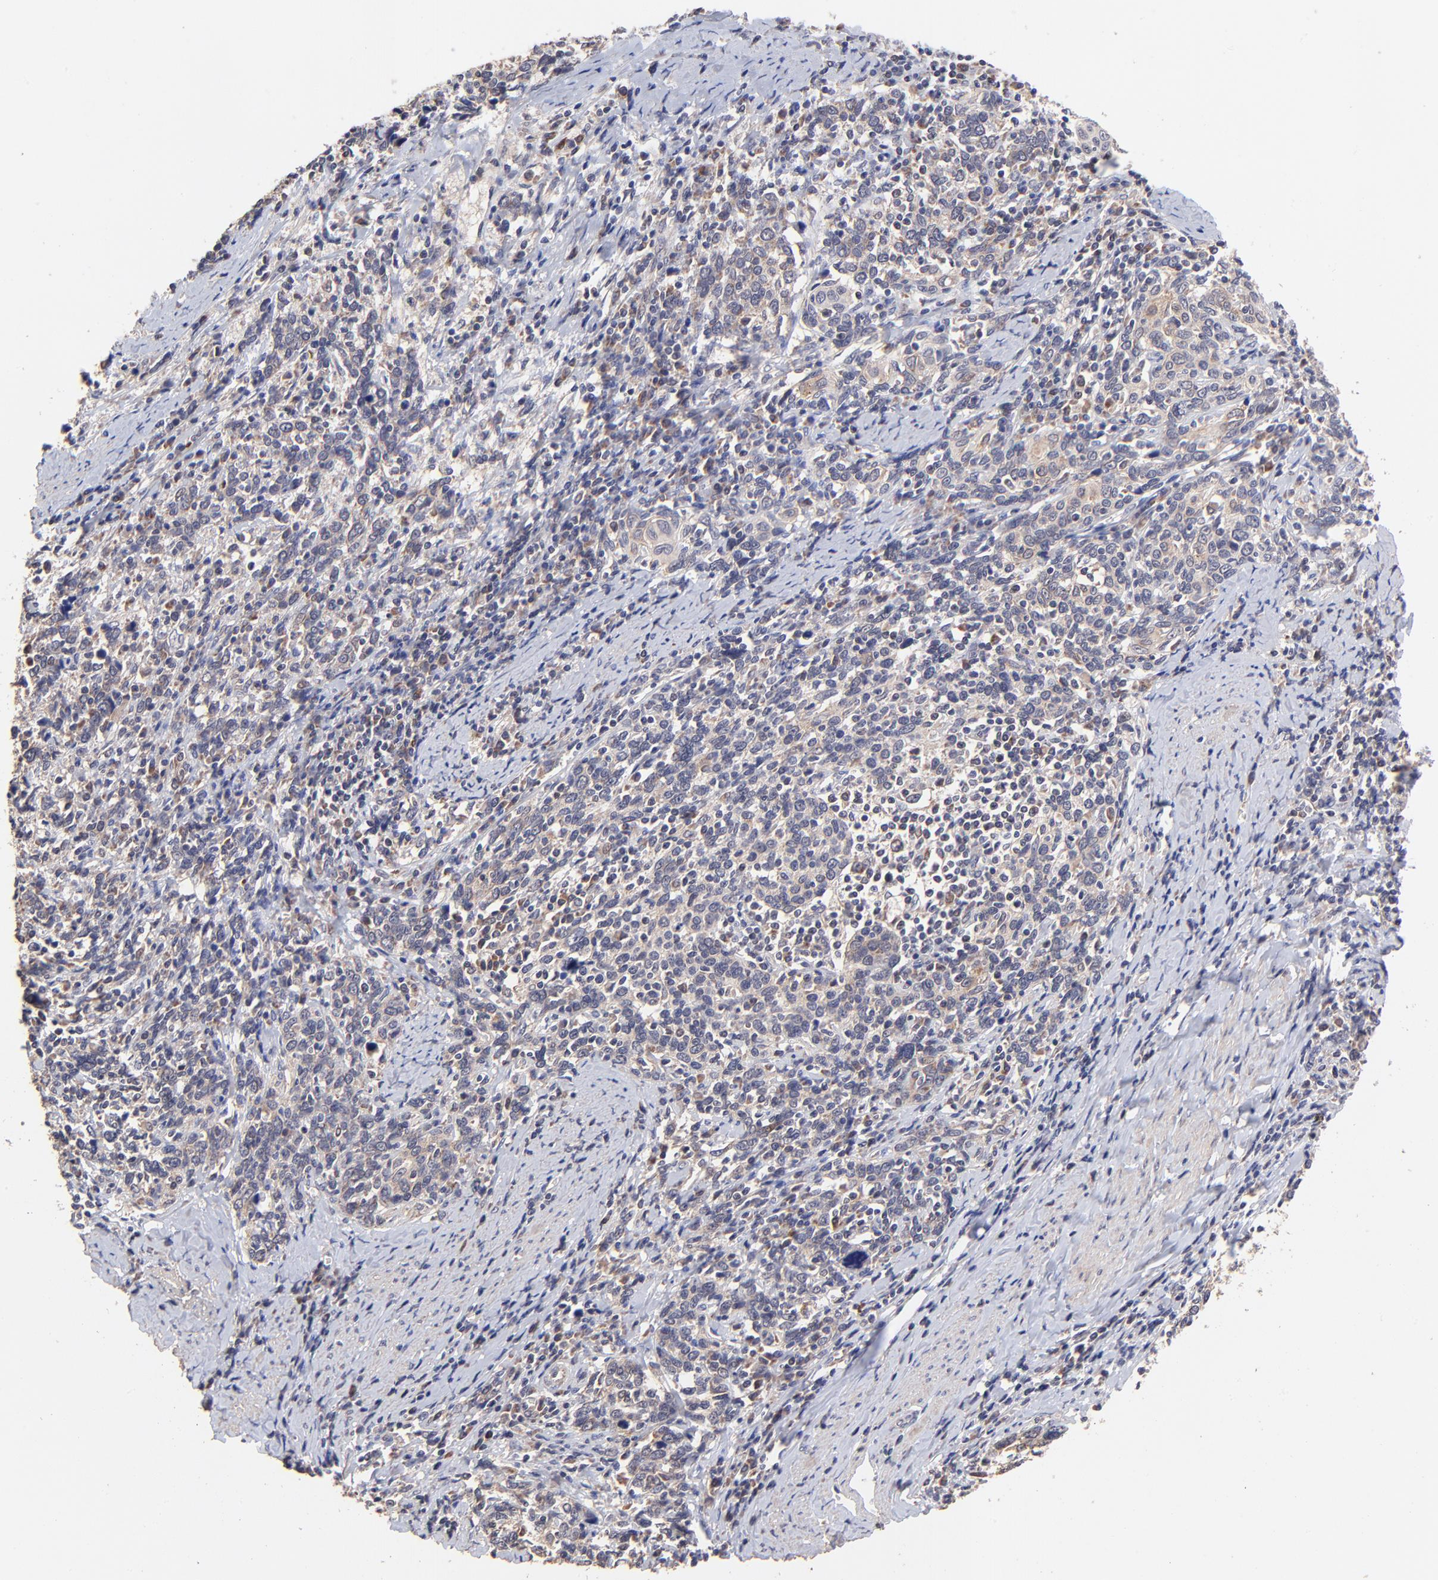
{"staining": {"intensity": "weak", "quantity": ">75%", "location": "cytoplasmic/membranous"}, "tissue": "cervical cancer", "cell_type": "Tumor cells", "image_type": "cancer", "snomed": [{"axis": "morphology", "description": "Squamous cell carcinoma, NOS"}, {"axis": "topography", "description": "Cervix"}], "caption": "IHC micrograph of human cervical cancer stained for a protein (brown), which exhibits low levels of weak cytoplasmic/membranous expression in approximately >75% of tumor cells.", "gene": "BAIAP2L2", "patient": {"sex": "female", "age": 41}}